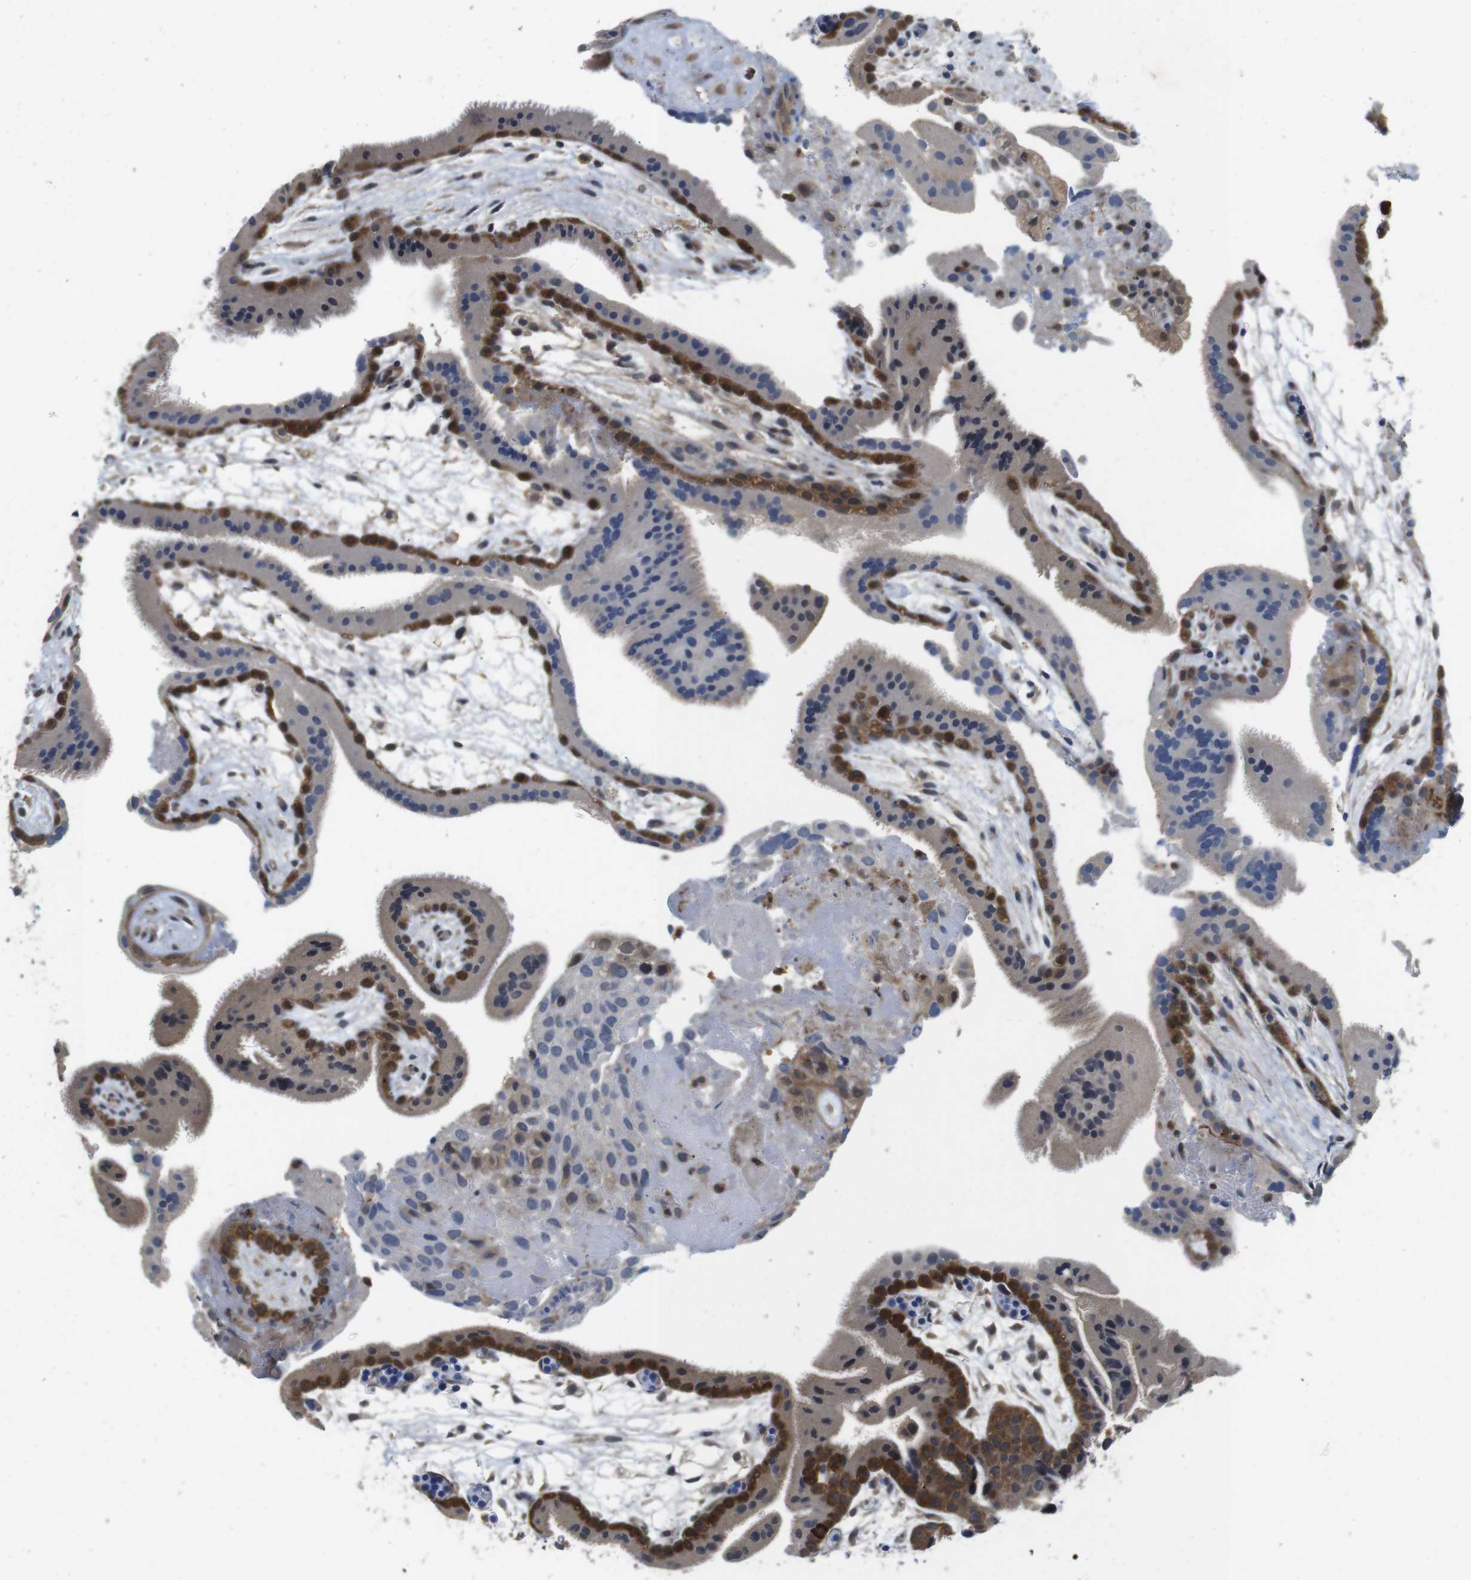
{"staining": {"intensity": "moderate", "quantity": "25%-75%", "location": "cytoplasmic/membranous"}, "tissue": "placenta", "cell_type": "Trophoblastic cells", "image_type": "normal", "snomed": [{"axis": "morphology", "description": "Normal tissue, NOS"}, {"axis": "topography", "description": "Placenta"}], "caption": "Immunohistochemistry (DAB) staining of normal placenta displays moderate cytoplasmic/membranous protein expression in approximately 25%-75% of trophoblastic cells. (brown staining indicates protein expression, while blue staining denotes nuclei).", "gene": "FADD", "patient": {"sex": "female", "age": 19}}